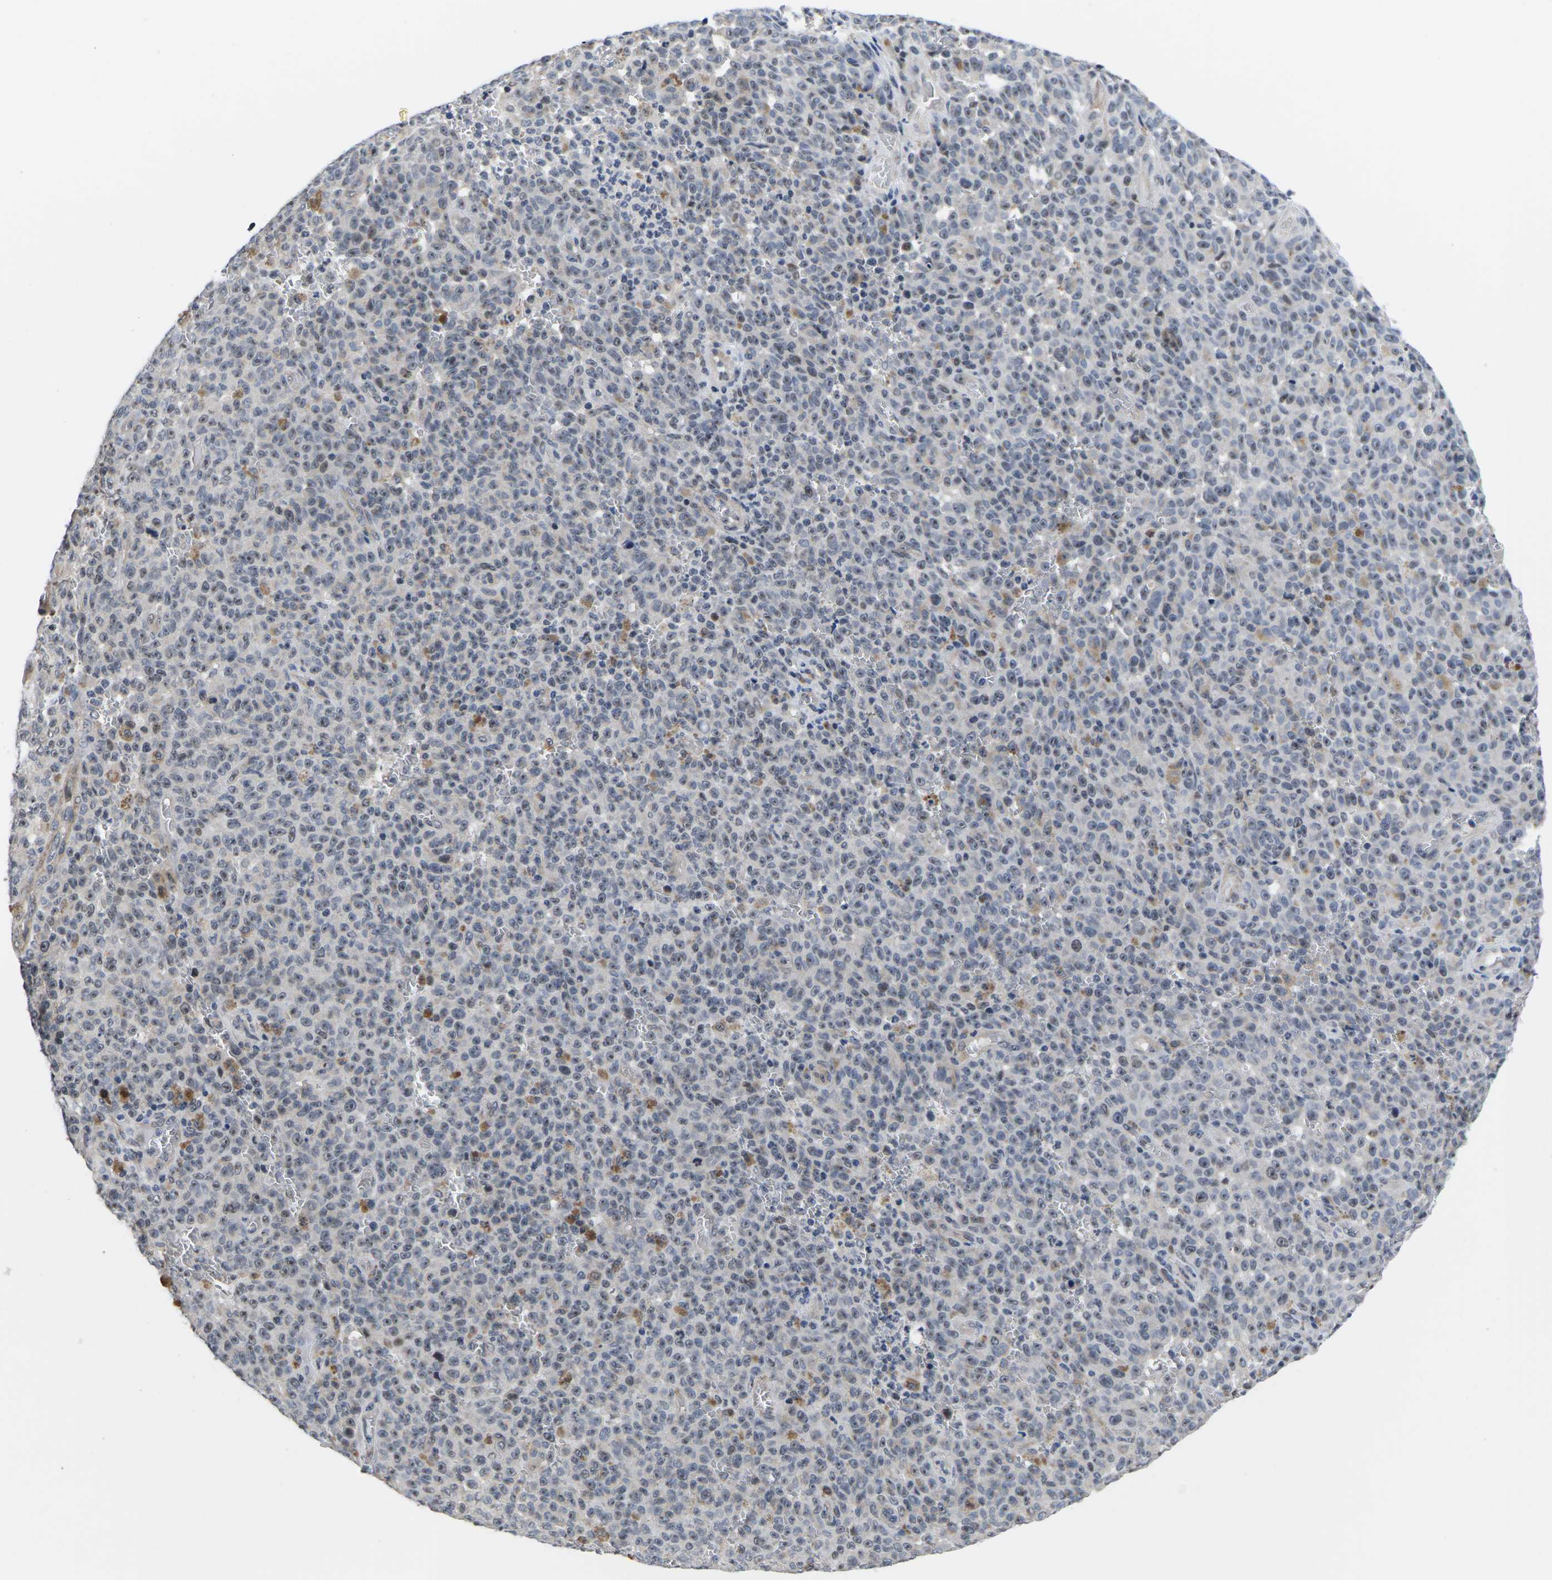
{"staining": {"intensity": "negative", "quantity": "none", "location": "none"}, "tissue": "melanoma", "cell_type": "Tumor cells", "image_type": "cancer", "snomed": [{"axis": "morphology", "description": "Malignant melanoma, NOS"}, {"axis": "topography", "description": "Skin"}], "caption": "The image exhibits no significant staining in tumor cells of melanoma. (DAB immunohistochemistry (IHC), high magnification).", "gene": "ST6GAL2", "patient": {"sex": "female", "age": 82}}